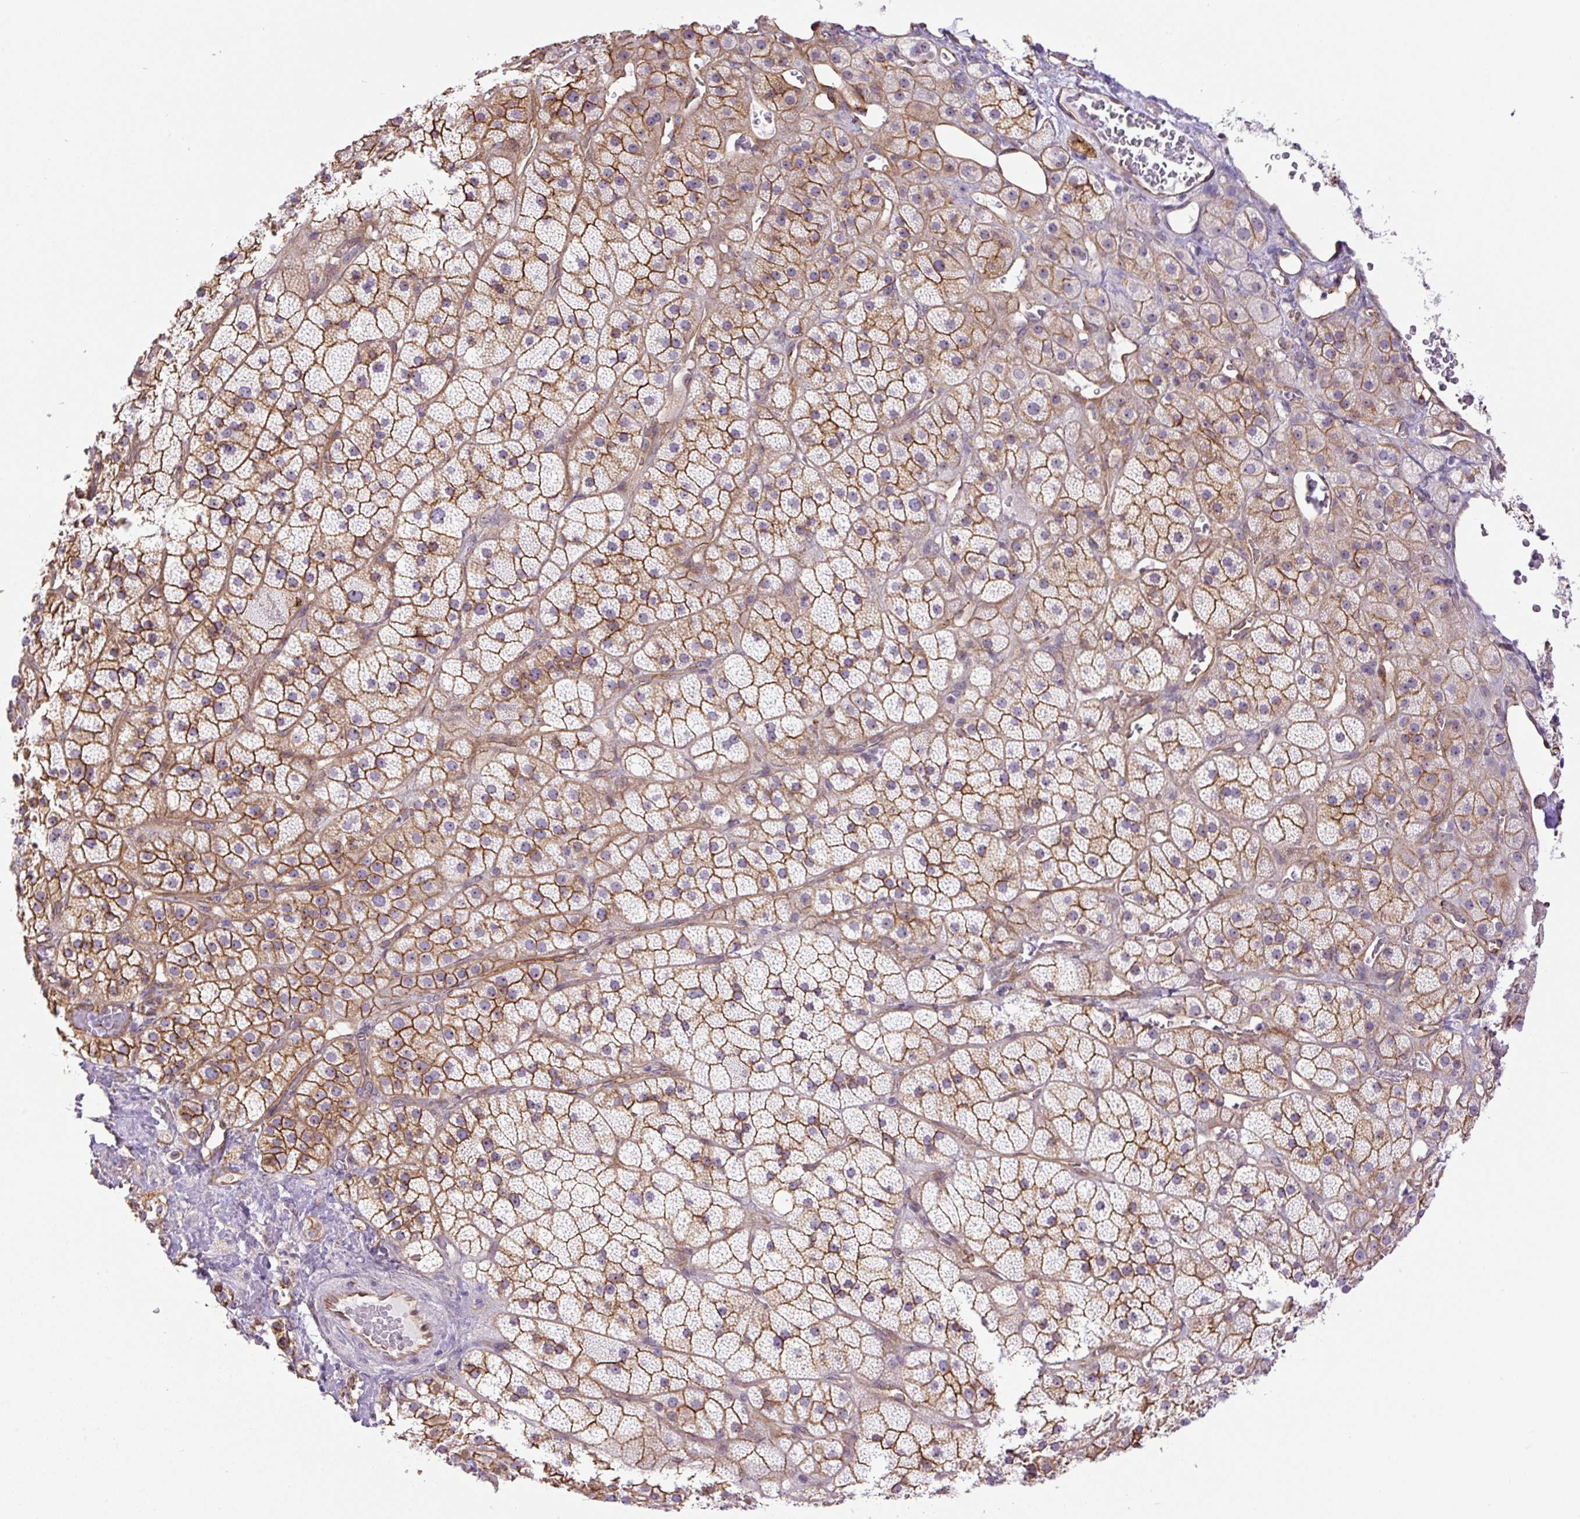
{"staining": {"intensity": "moderate", "quantity": ">75%", "location": "cytoplasmic/membranous"}, "tissue": "adrenal gland", "cell_type": "Glandular cells", "image_type": "normal", "snomed": [{"axis": "morphology", "description": "Normal tissue, NOS"}, {"axis": "topography", "description": "Adrenal gland"}], "caption": "DAB (3,3'-diaminobenzidine) immunohistochemical staining of unremarkable human adrenal gland reveals moderate cytoplasmic/membranous protein positivity in approximately >75% of glandular cells.", "gene": "MYO5C", "patient": {"sex": "male", "age": 57}}